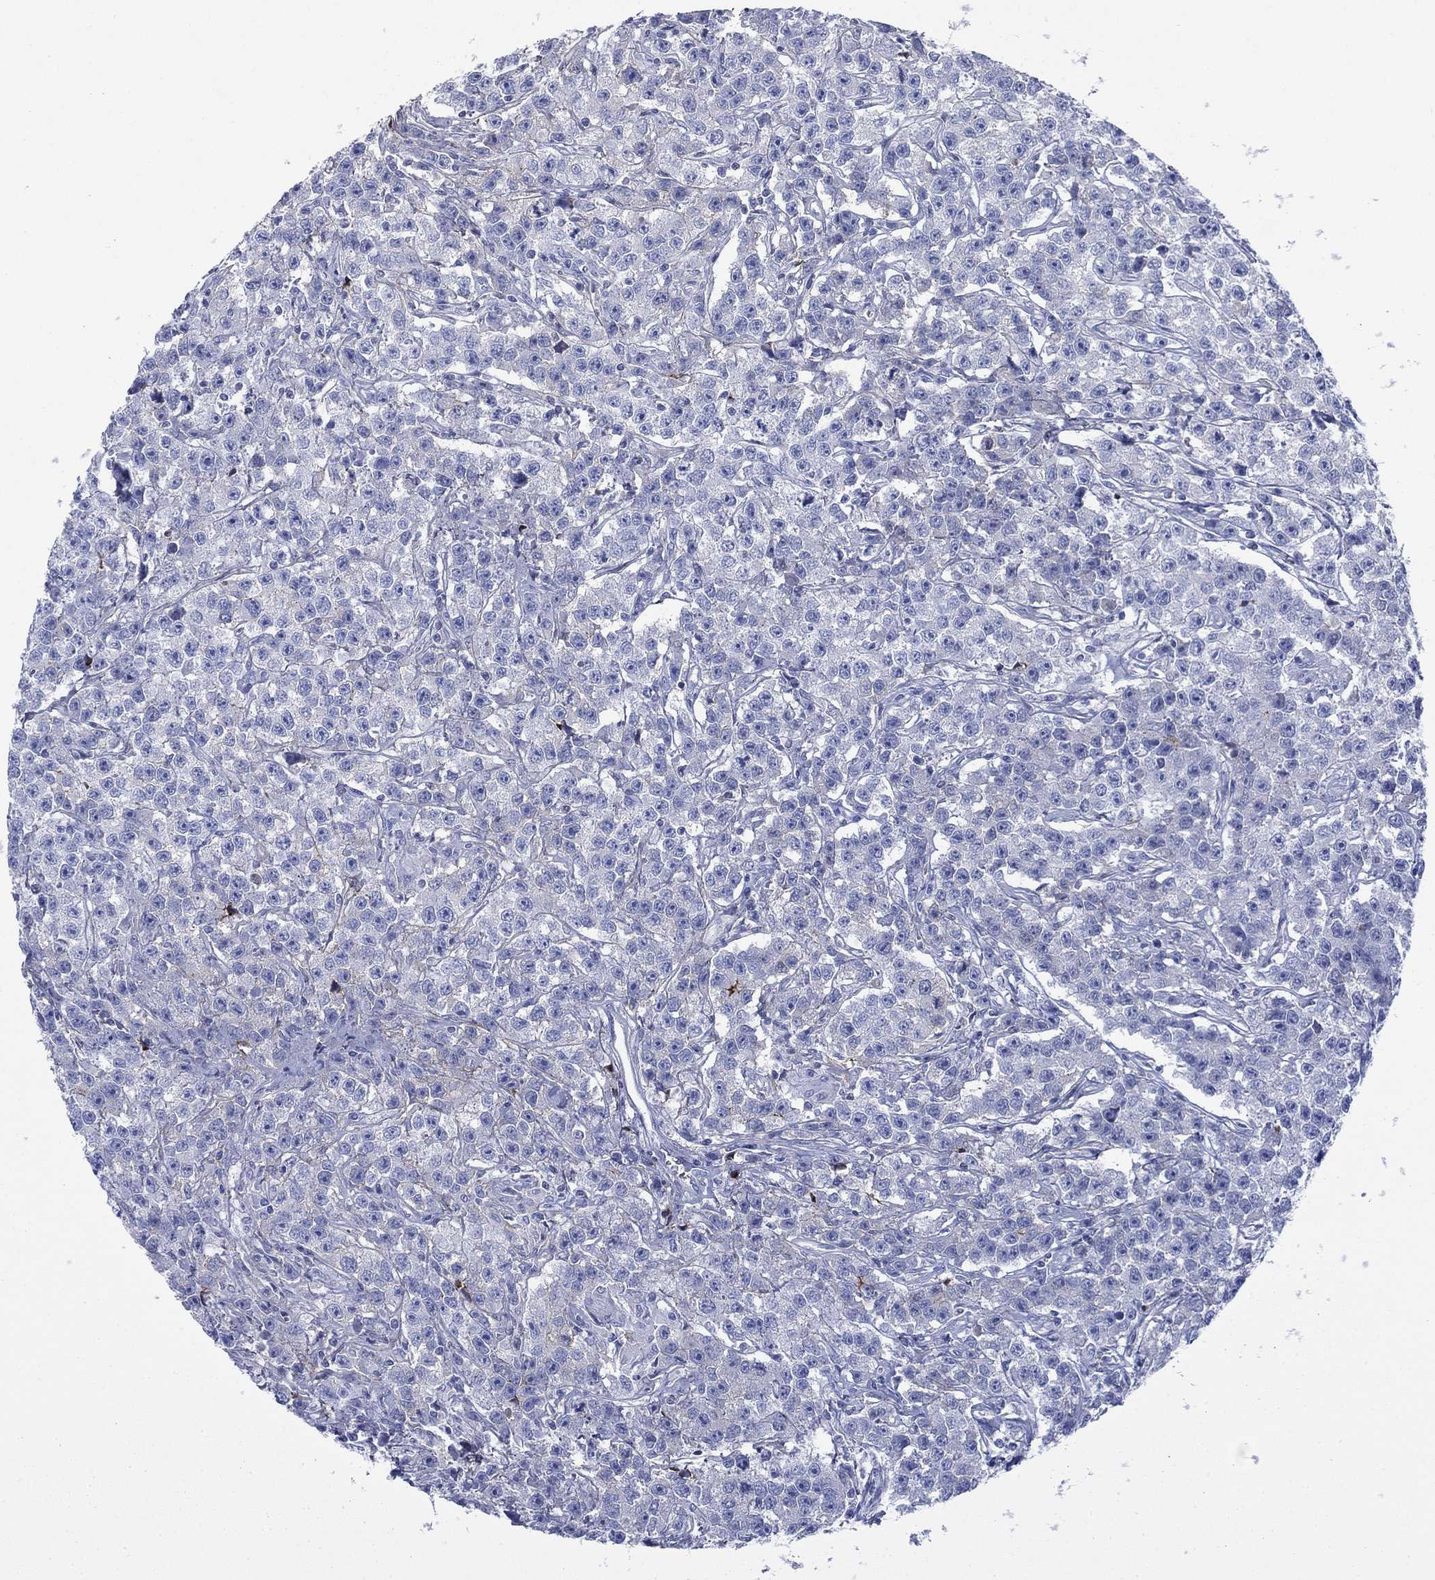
{"staining": {"intensity": "negative", "quantity": "none", "location": "none"}, "tissue": "testis cancer", "cell_type": "Tumor cells", "image_type": "cancer", "snomed": [{"axis": "morphology", "description": "Seminoma, NOS"}, {"axis": "topography", "description": "Testis"}], "caption": "Protein analysis of seminoma (testis) reveals no significant expression in tumor cells. (DAB immunohistochemistry (IHC) visualized using brightfield microscopy, high magnification).", "gene": "GPC1", "patient": {"sex": "male", "age": 59}}